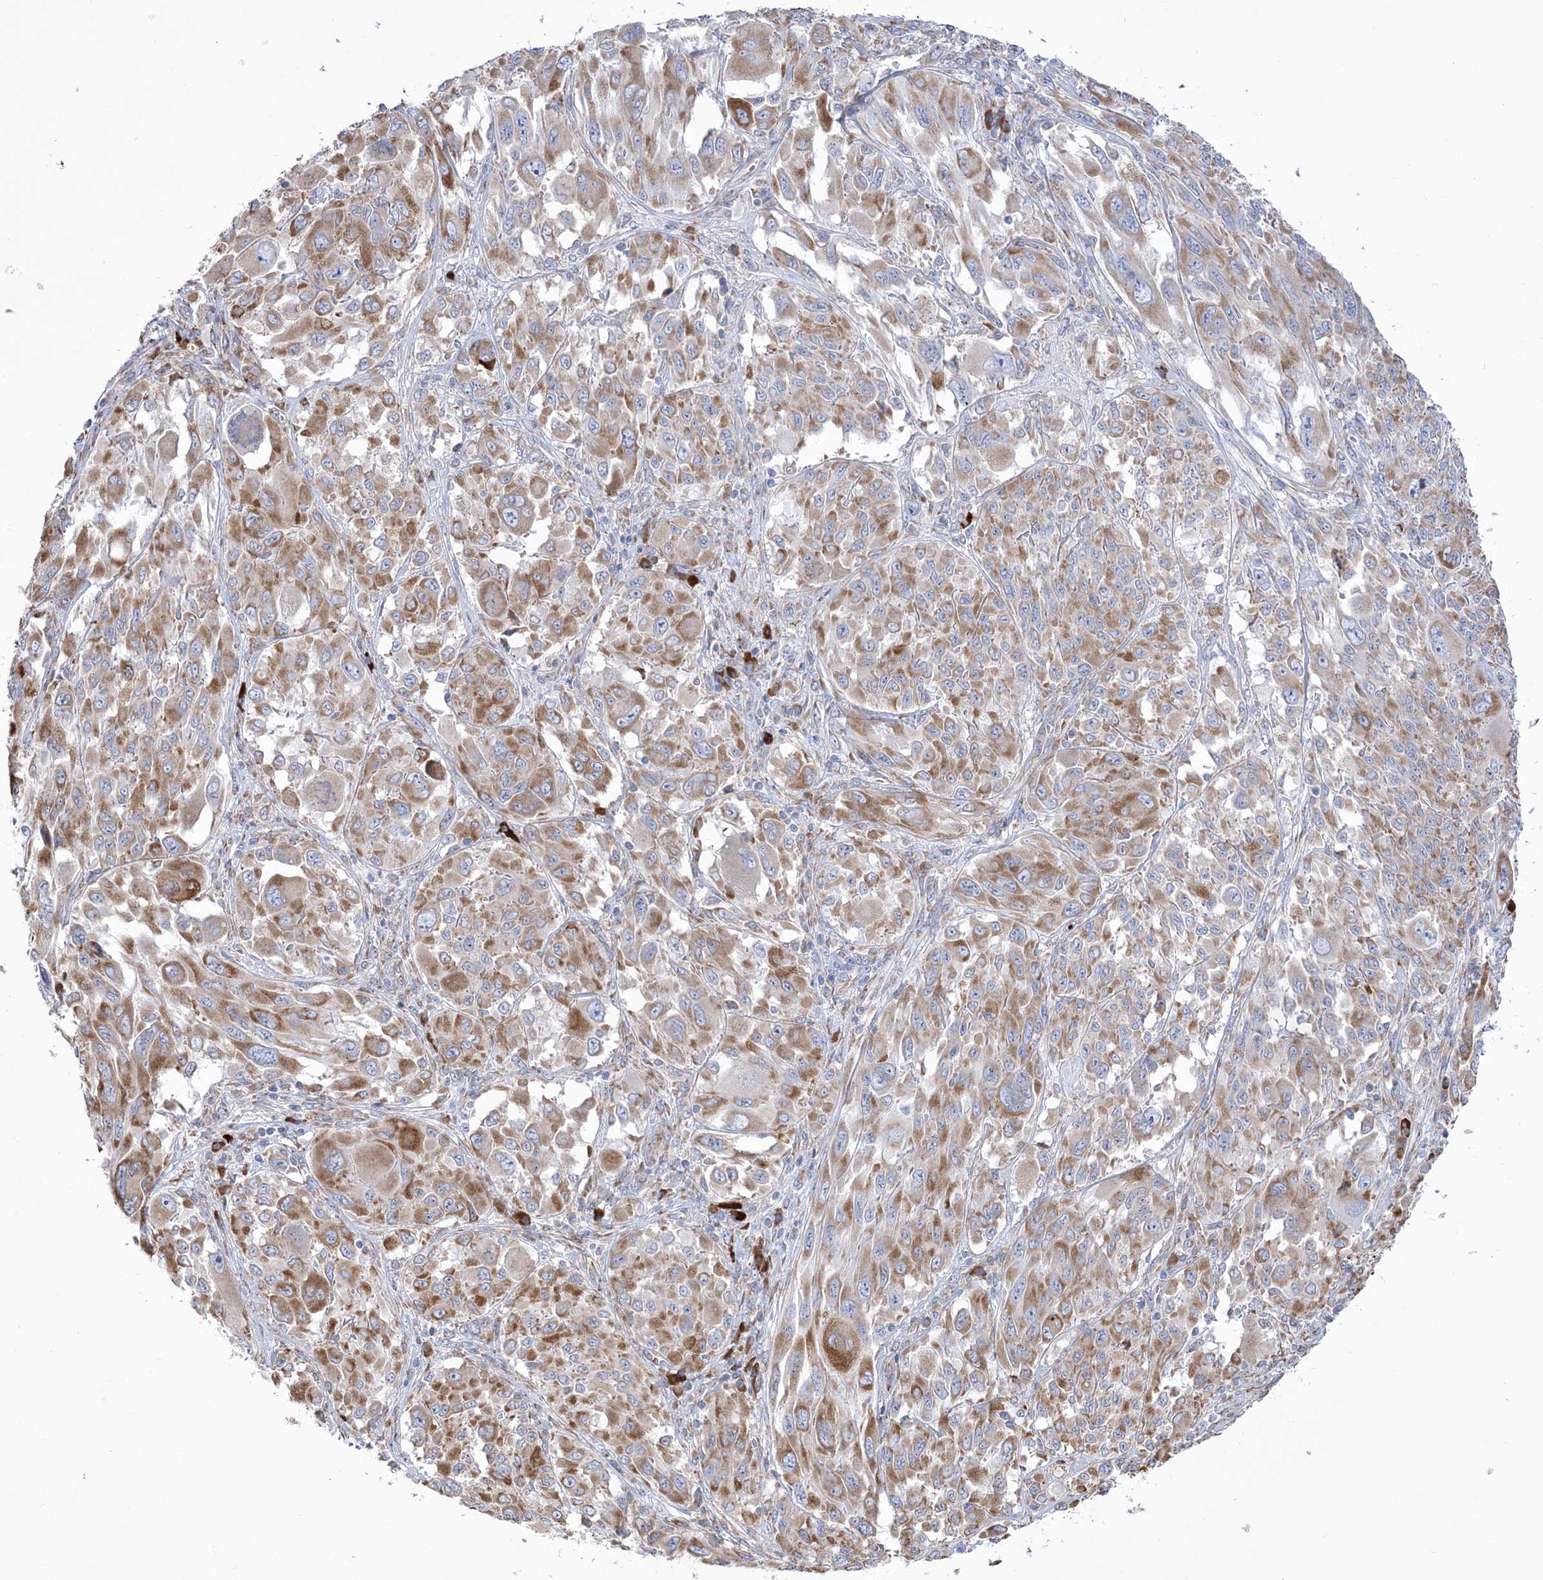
{"staining": {"intensity": "moderate", "quantity": ">75%", "location": "cytoplasmic/membranous"}, "tissue": "melanoma", "cell_type": "Tumor cells", "image_type": "cancer", "snomed": [{"axis": "morphology", "description": "Malignant melanoma, NOS"}, {"axis": "topography", "description": "Skin"}], "caption": "IHC (DAB) staining of human malignant melanoma shows moderate cytoplasmic/membranous protein staining in about >75% of tumor cells. (Brightfield microscopy of DAB IHC at high magnification).", "gene": "MED31", "patient": {"sex": "female", "age": 91}}